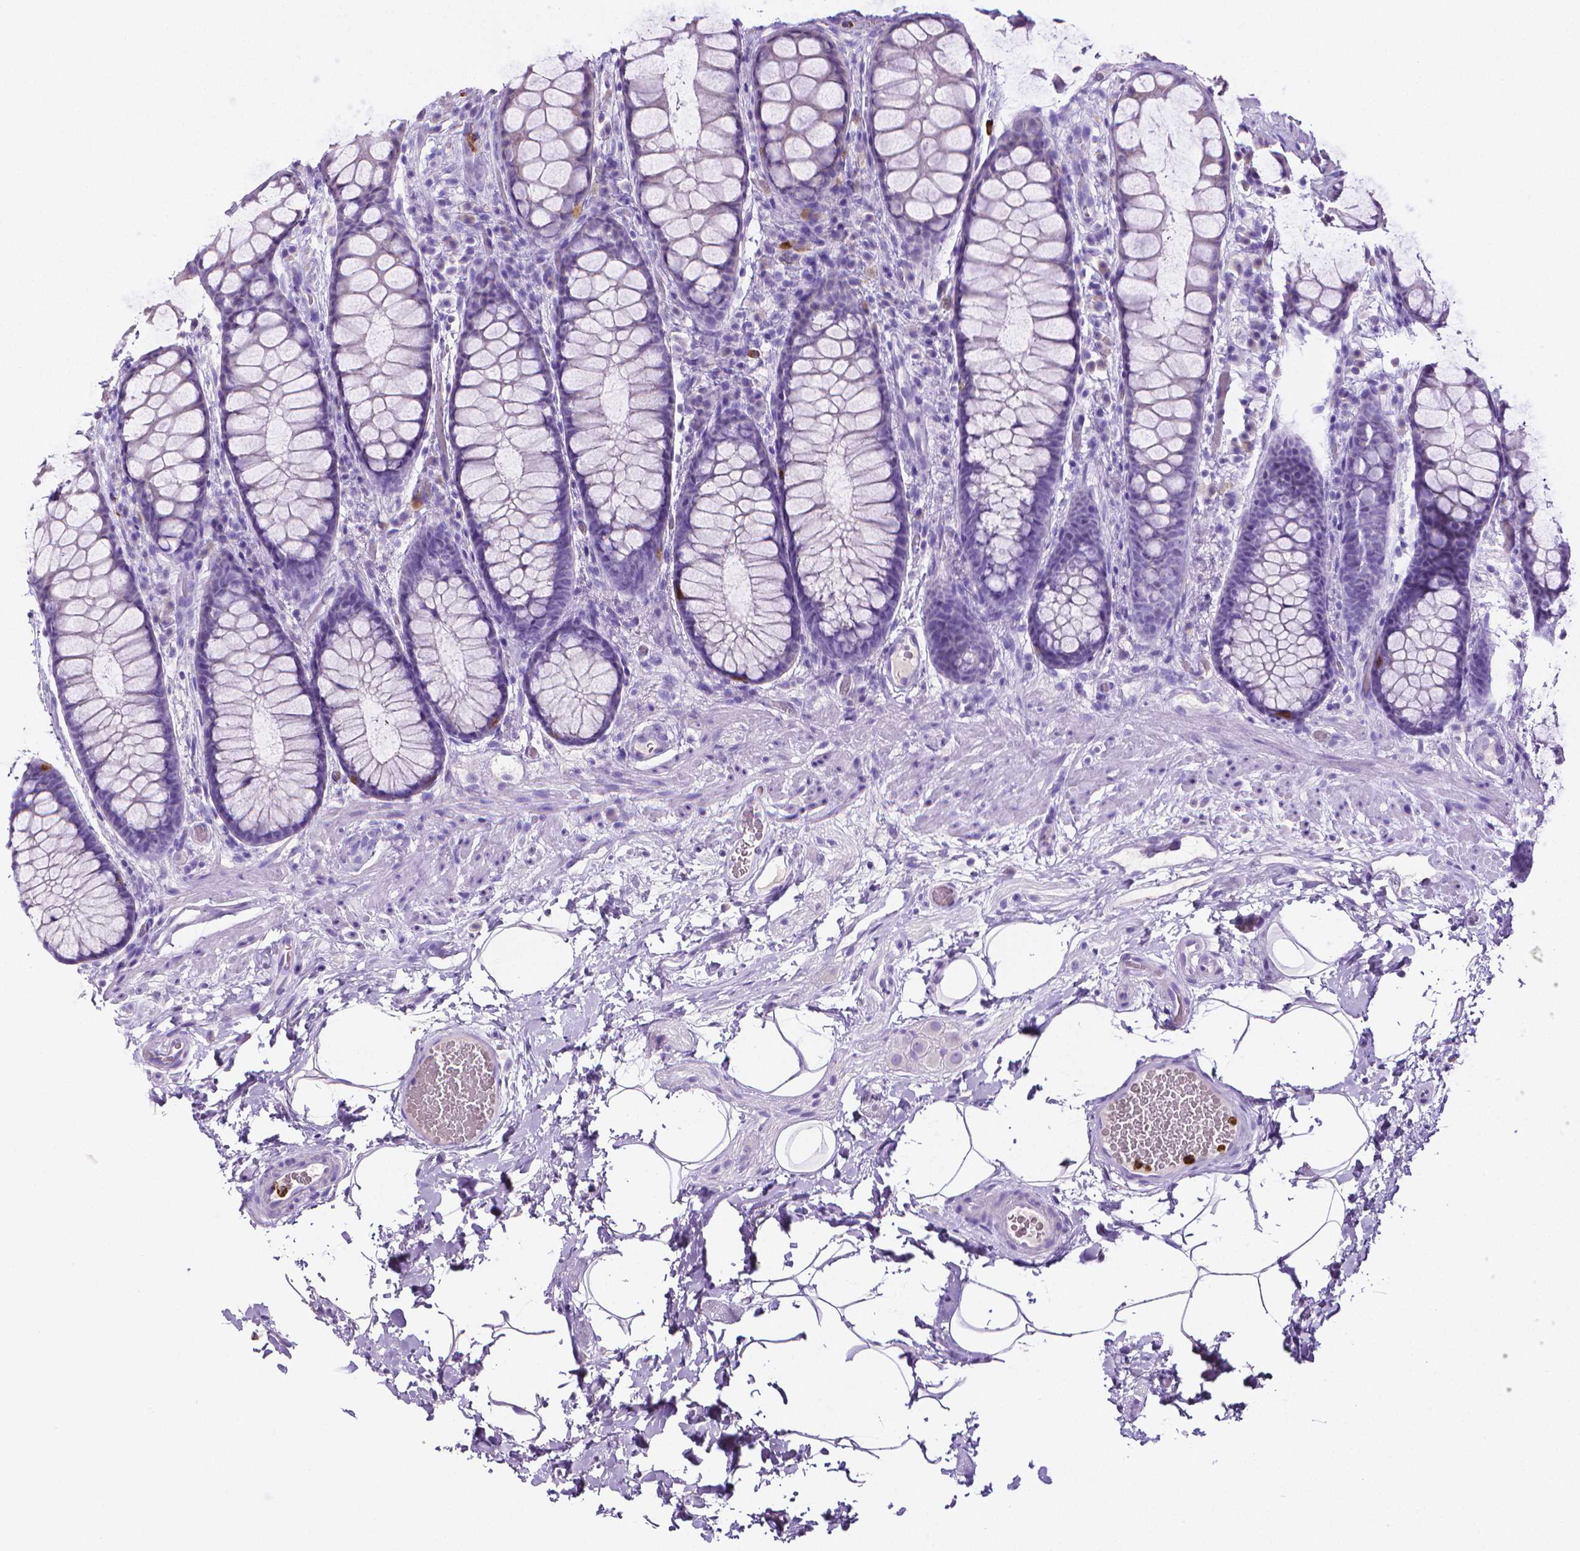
{"staining": {"intensity": "negative", "quantity": "none", "location": "none"}, "tissue": "rectum", "cell_type": "Glandular cells", "image_type": "normal", "snomed": [{"axis": "morphology", "description": "Normal tissue, NOS"}, {"axis": "topography", "description": "Rectum"}], "caption": "Immunohistochemistry photomicrograph of benign human rectum stained for a protein (brown), which demonstrates no positivity in glandular cells. Brightfield microscopy of immunohistochemistry stained with DAB (brown) and hematoxylin (blue), captured at high magnification.", "gene": "MMP9", "patient": {"sex": "female", "age": 62}}